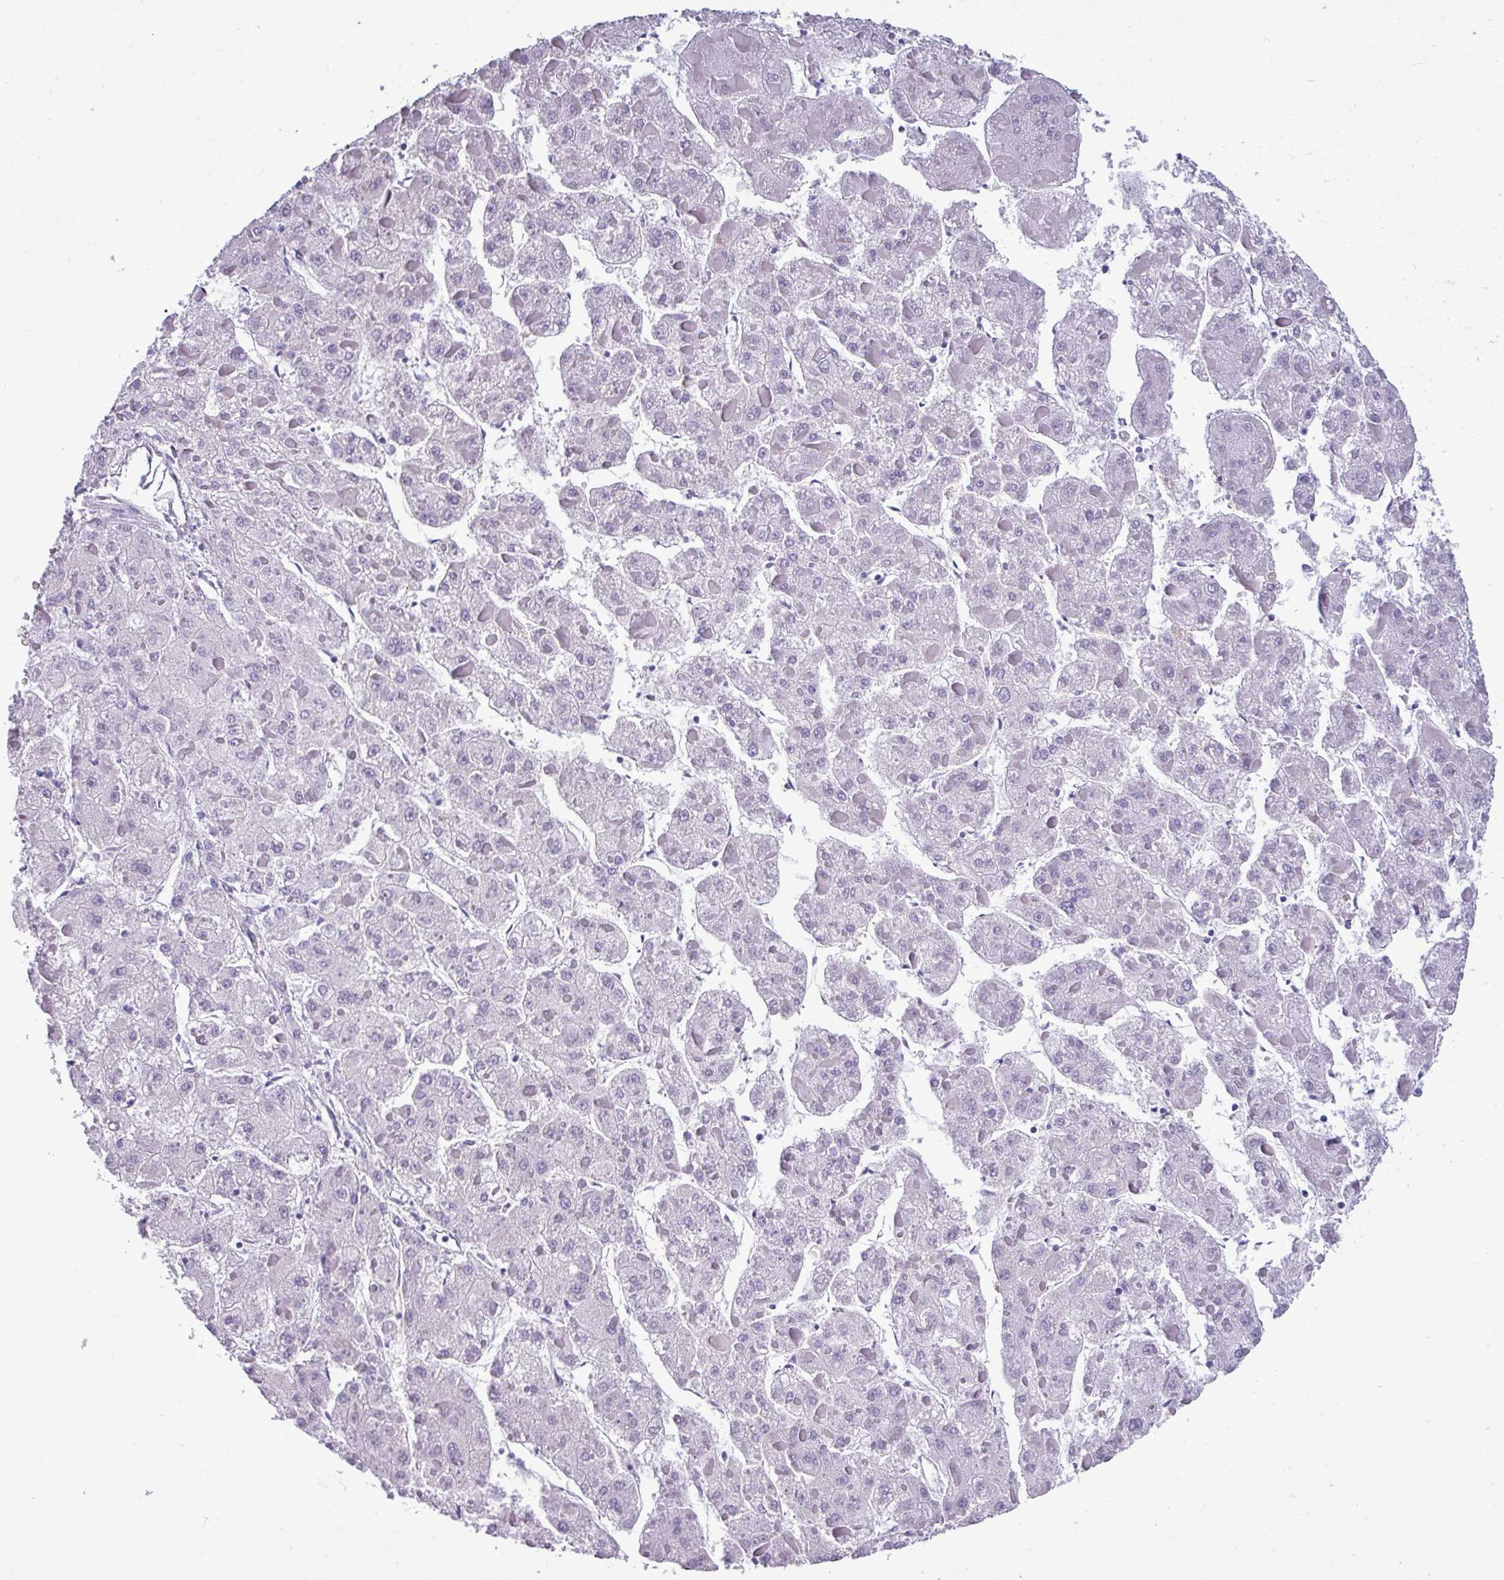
{"staining": {"intensity": "negative", "quantity": "none", "location": "none"}, "tissue": "liver cancer", "cell_type": "Tumor cells", "image_type": "cancer", "snomed": [{"axis": "morphology", "description": "Carcinoma, Hepatocellular, NOS"}, {"axis": "topography", "description": "Liver"}], "caption": "A photomicrograph of human liver cancer (hepatocellular carcinoma) is negative for staining in tumor cells.", "gene": "SRGAP1", "patient": {"sex": "female", "age": 73}}